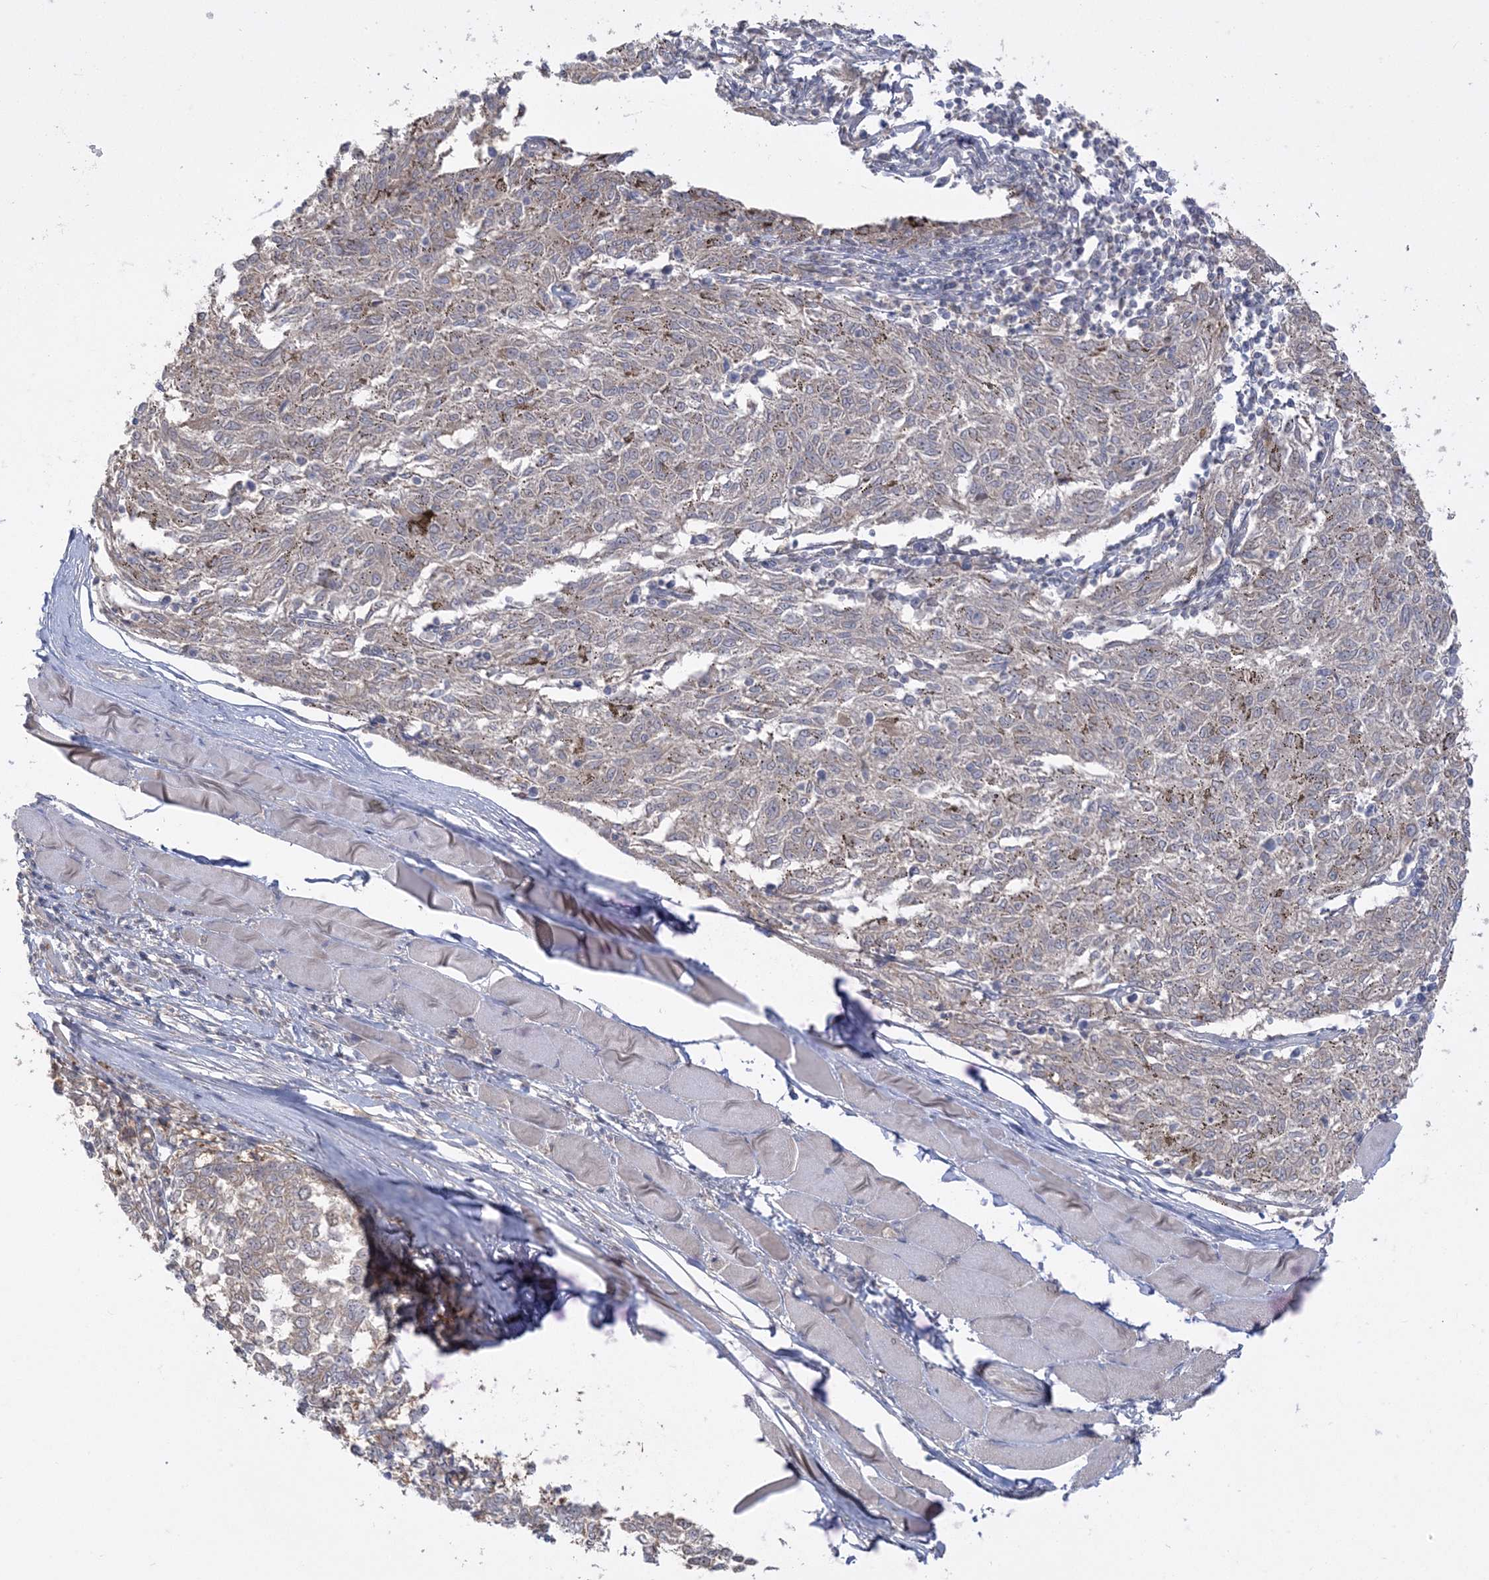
{"staining": {"intensity": "weak", "quantity": "<25%", "location": "cytoplasmic/membranous"}, "tissue": "melanoma", "cell_type": "Tumor cells", "image_type": "cancer", "snomed": [{"axis": "morphology", "description": "Malignant melanoma, NOS"}, {"axis": "topography", "description": "Skin"}], "caption": "This micrograph is of malignant melanoma stained with immunohistochemistry to label a protein in brown with the nuclei are counter-stained blue. There is no positivity in tumor cells.", "gene": "ZC3H6", "patient": {"sex": "female", "age": 72}}